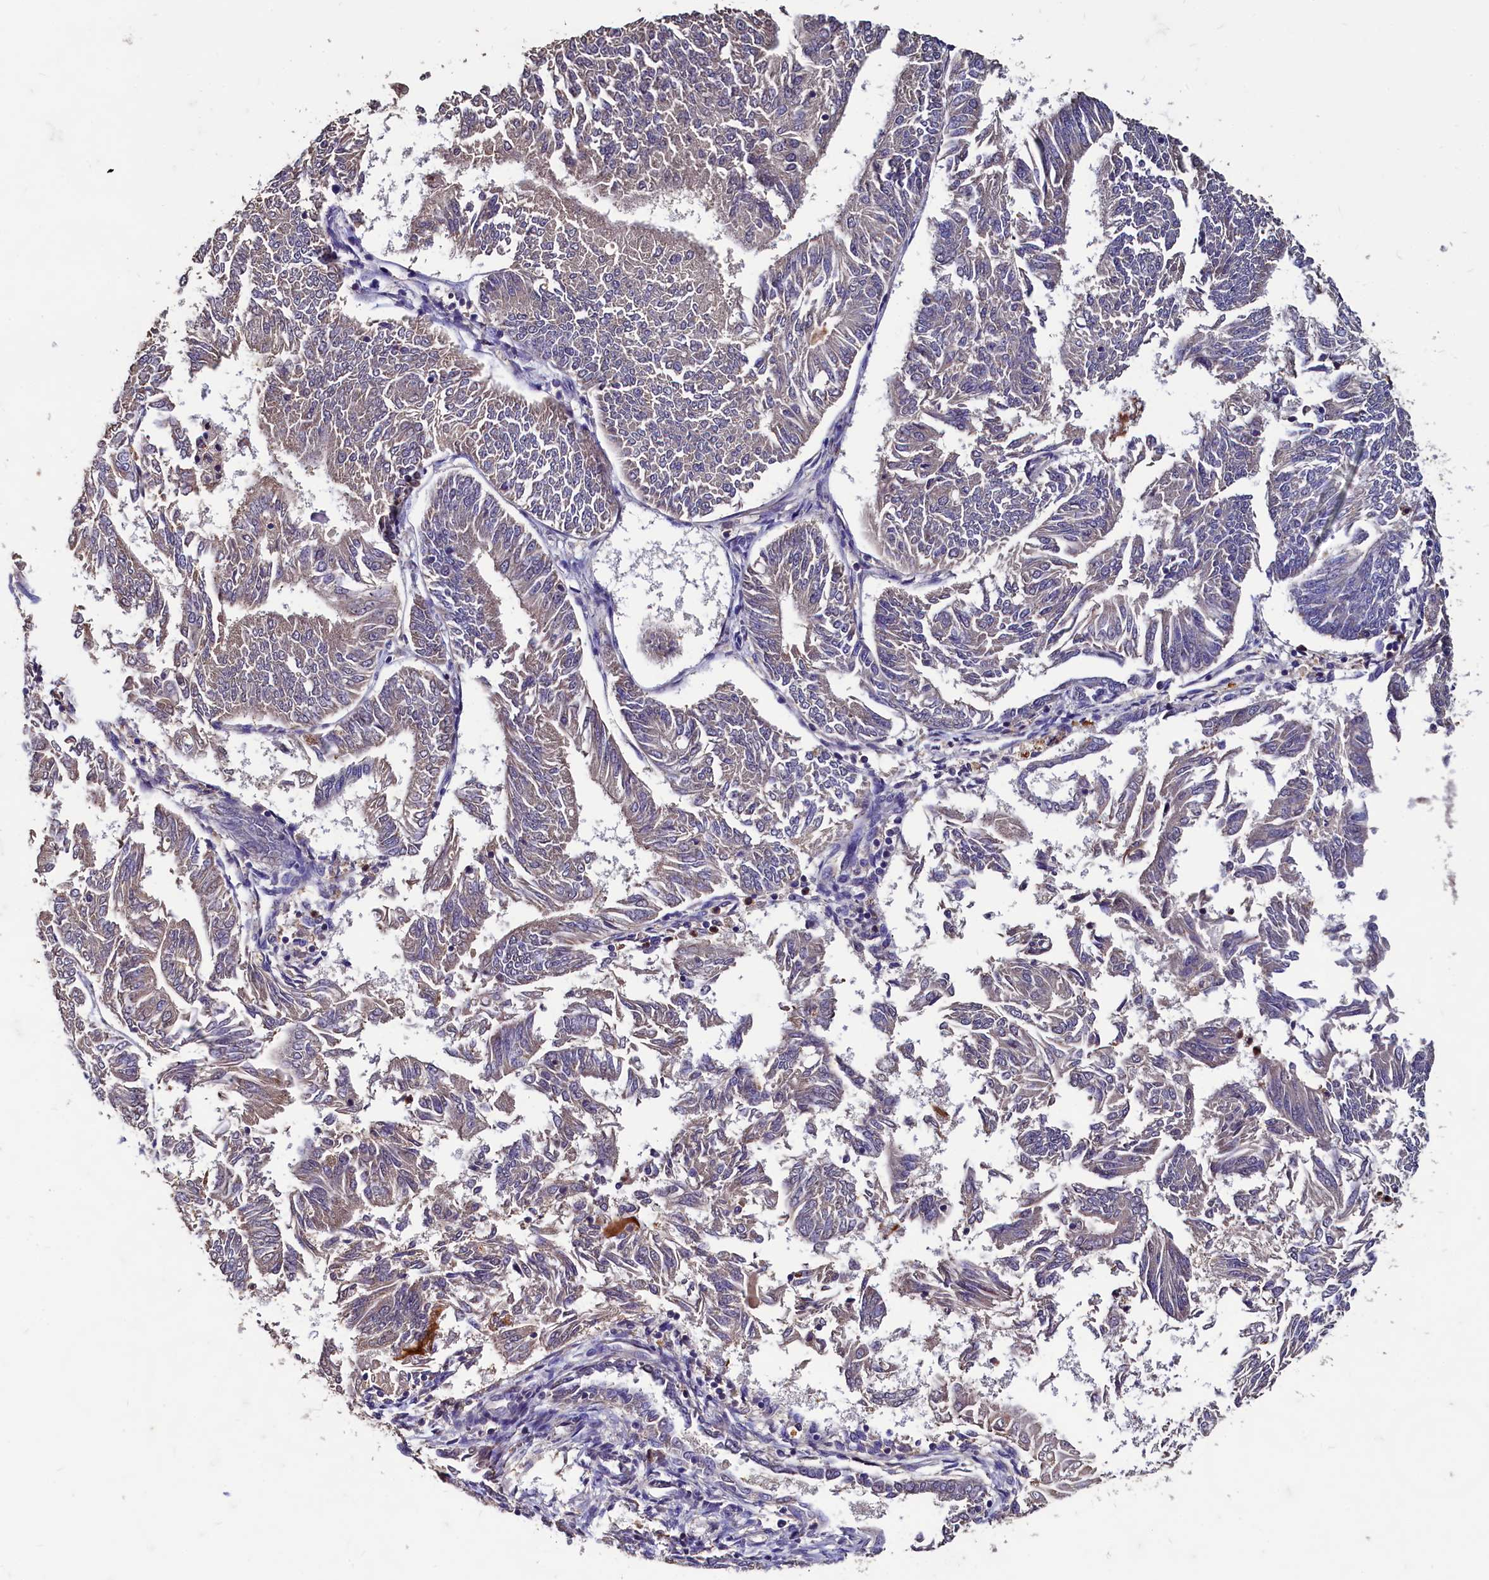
{"staining": {"intensity": "weak", "quantity": "<25%", "location": "cytoplasmic/membranous"}, "tissue": "endometrial cancer", "cell_type": "Tumor cells", "image_type": "cancer", "snomed": [{"axis": "morphology", "description": "Adenocarcinoma, NOS"}, {"axis": "topography", "description": "Endometrium"}], "caption": "Tumor cells show no significant protein positivity in endometrial cancer.", "gene": "CSTPP1", "patient": {"sex": "female", "age": 58}}